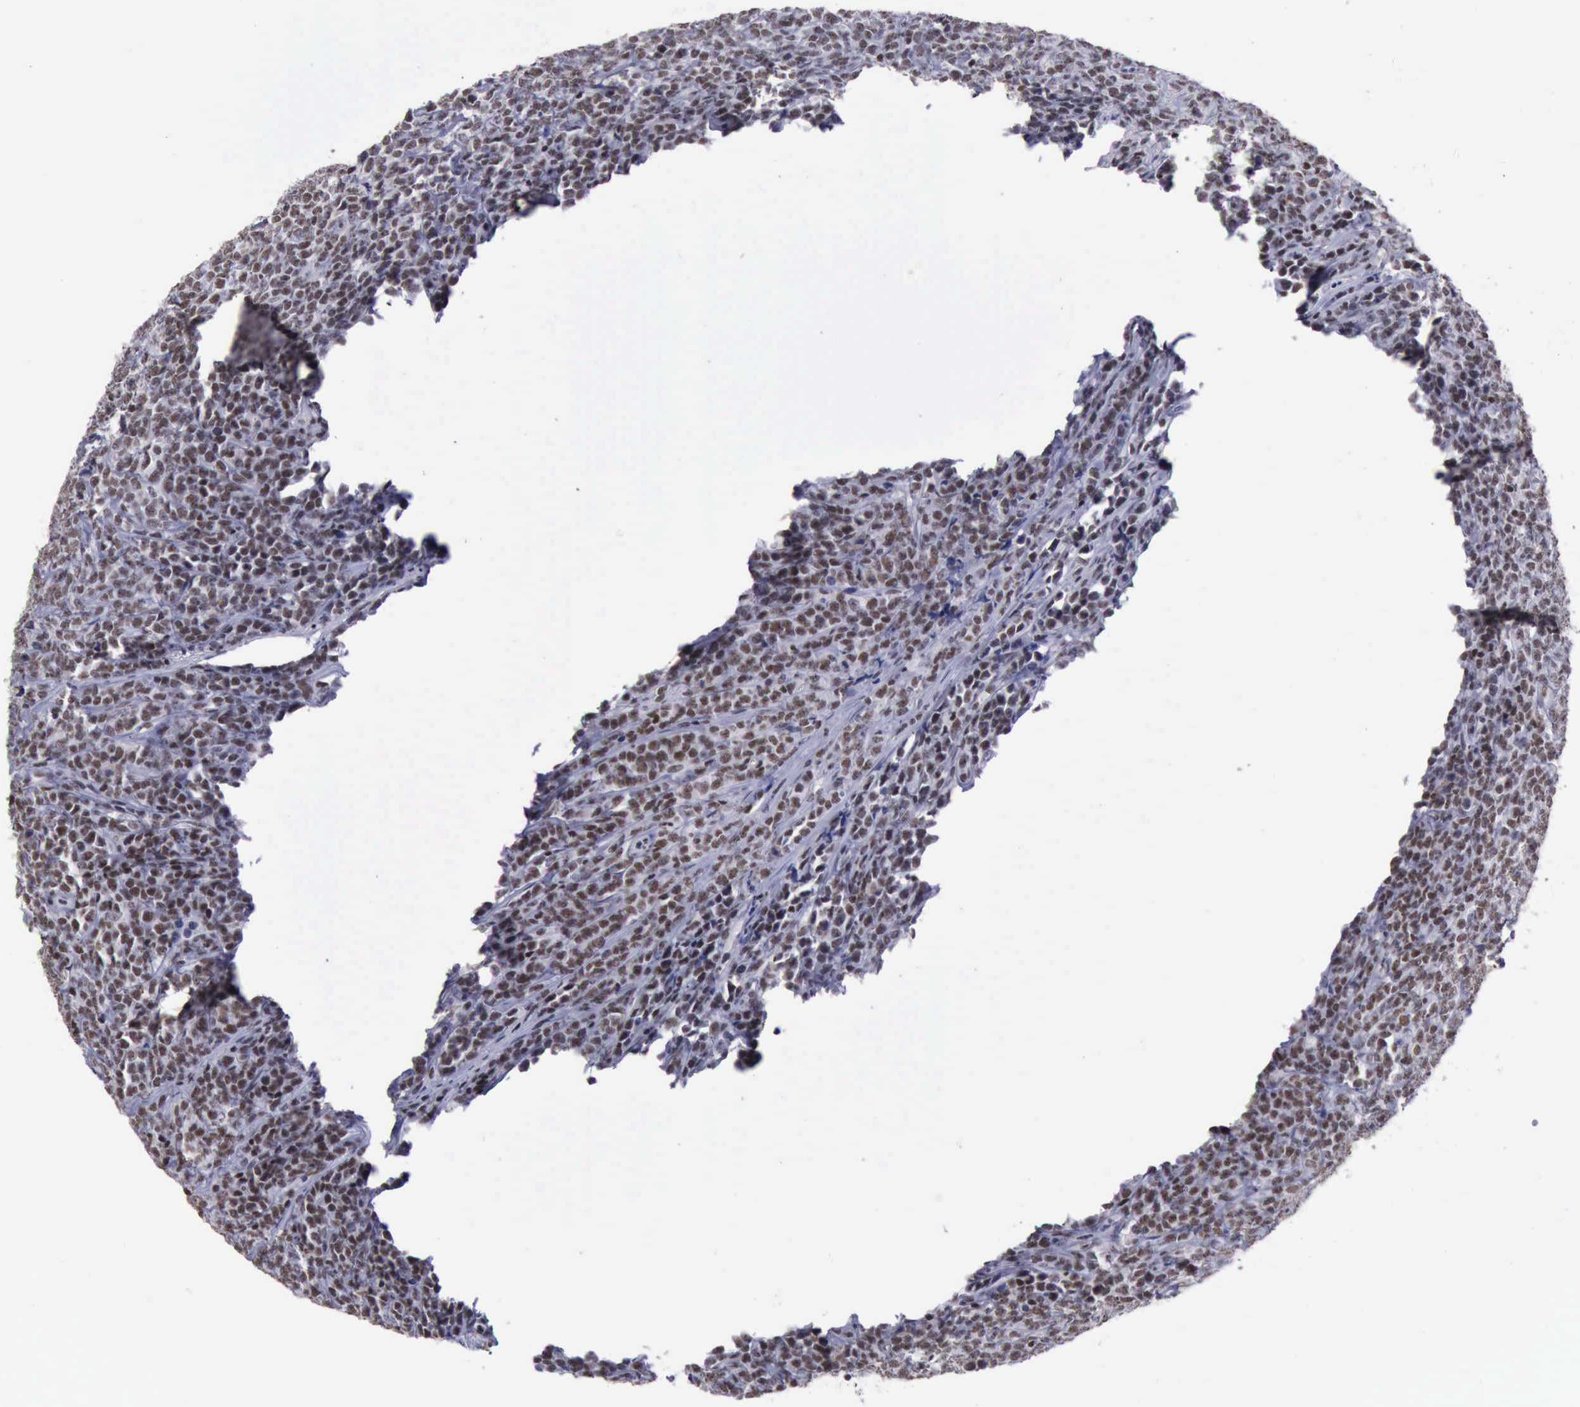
{"staining": {"intensity": "moderate", "quantity": ">75%", "location": "nuclear"}, "tissue": "lymphoma", "cell_type": "Tumor cells", "image_type": "cancer", "snomed": [{"axis": "morphology", "description": "Malignant lymphoma, non-Hodgkin's type, High grade"}, {"axis": "topography", "description": "Small intestine"}, {"axis": "topography", "description": "Colon"}], "caption": "Protein expression analysis of lymphoma displays moderate nuclear staining in about >75% of tumor cells.", "gene": "YY1", "patient": {"sex": "male", "age": 8}}